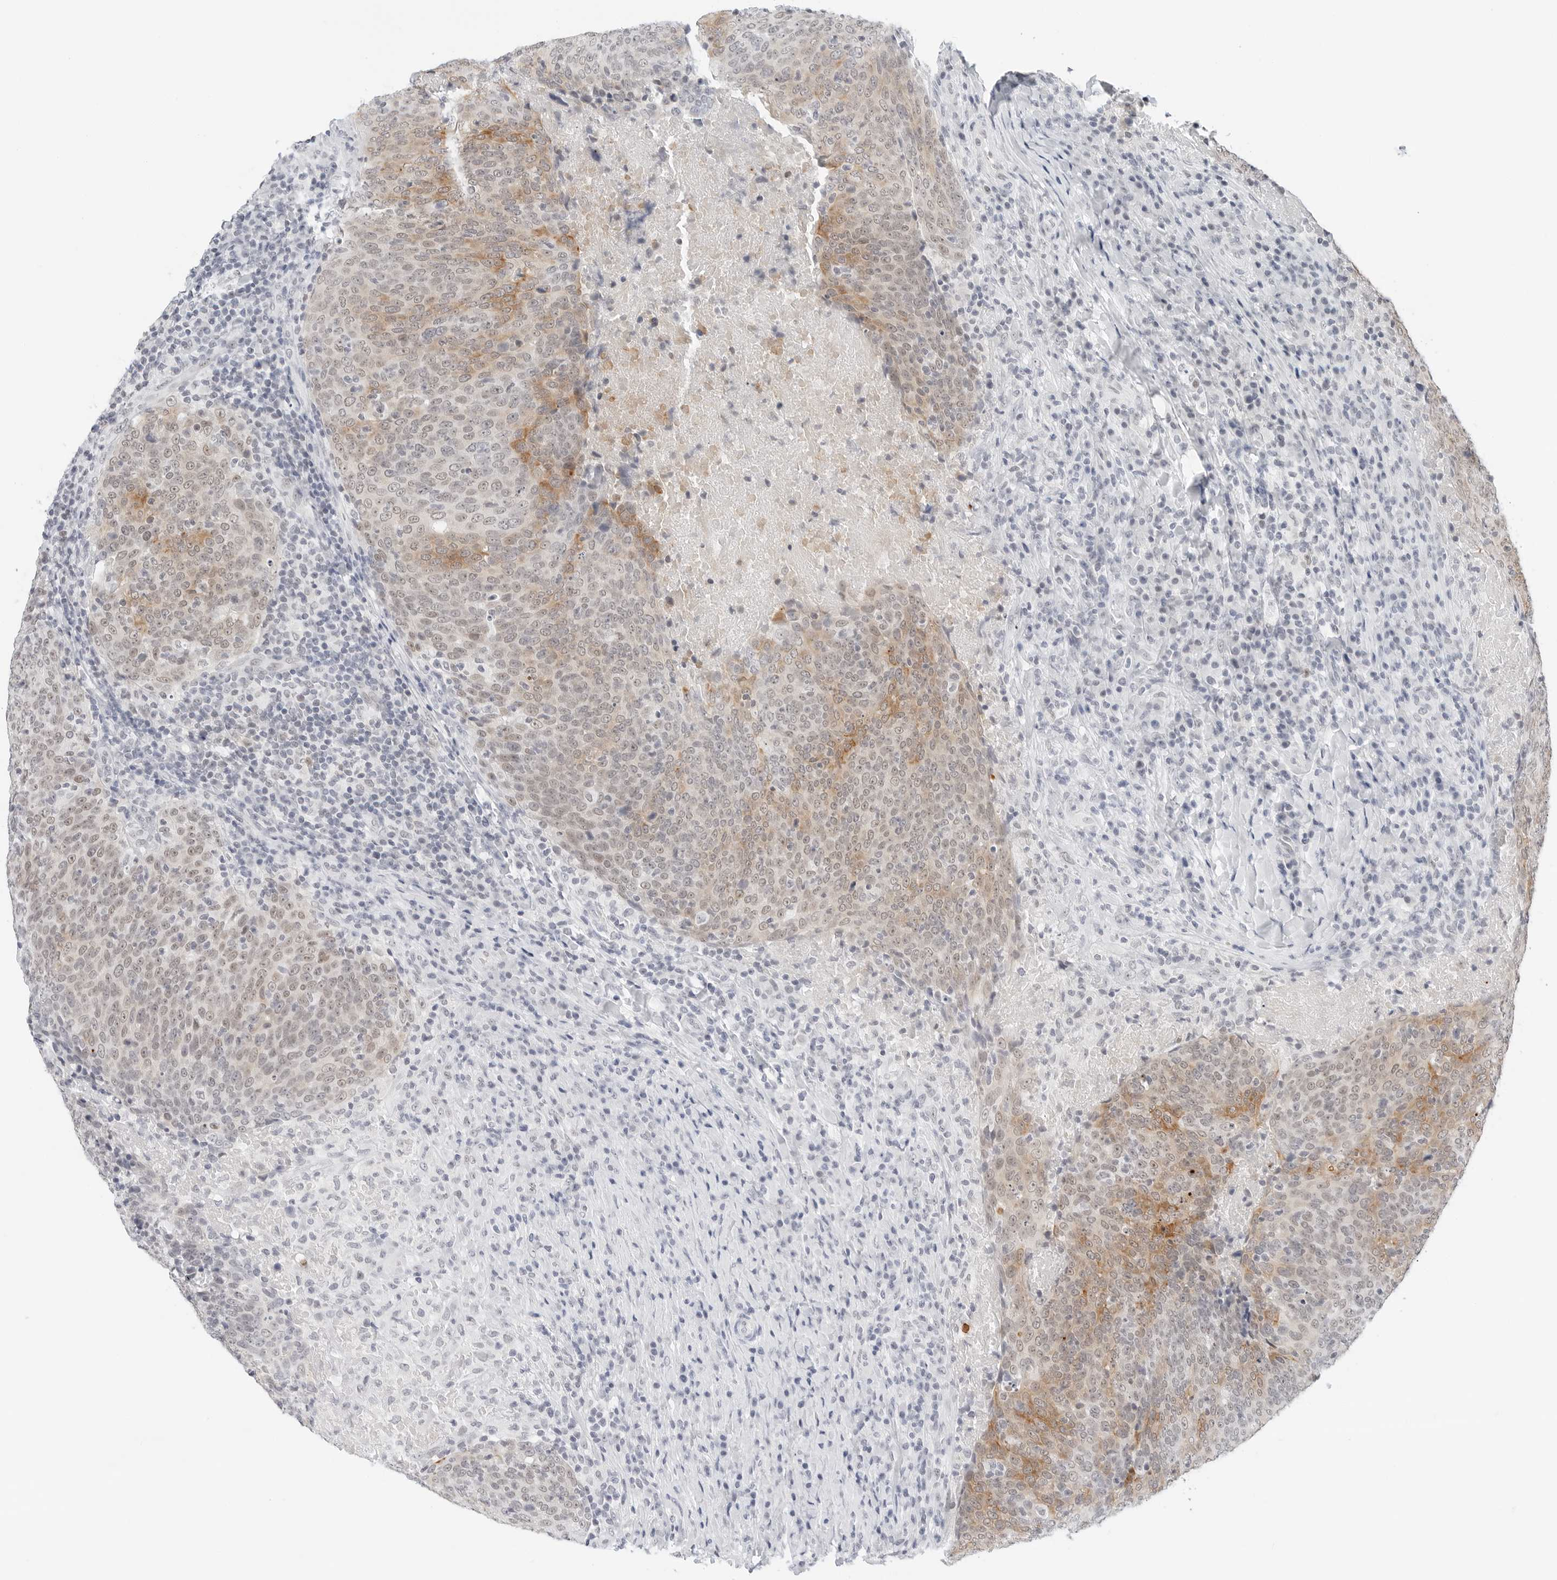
{"staining": {"intensity": "moderate", "quantity": "<25%", "location": "cytoplasmic/membranous,nuclear"}, "tissue": "head and neck cancer", "cell_type": "Tumor cells", "image_type": "cancer", "snomed": [{"axis": "morphology", "description": "Squamous cell carcinoma, NOS"}, {"axis": "morphology", "description": "Squamous cell carcinoma, metastatic, NOS"}, {"axis": "topography", "description": "Lymph node"}, {"axis": "topography", "description": "Head-Neck"}], "caption": "Immunohistochemistry (IHC) image of head and neck cancer (squamous cell carcinoma) stained for a protein (brown), which demonstrates low levels of moderate cytoplasmic/membranous and nuclear positivity in about <25% of tumor cells.", "gene": "TSEN2", "patient": {"sex": "male", "age": 62}}